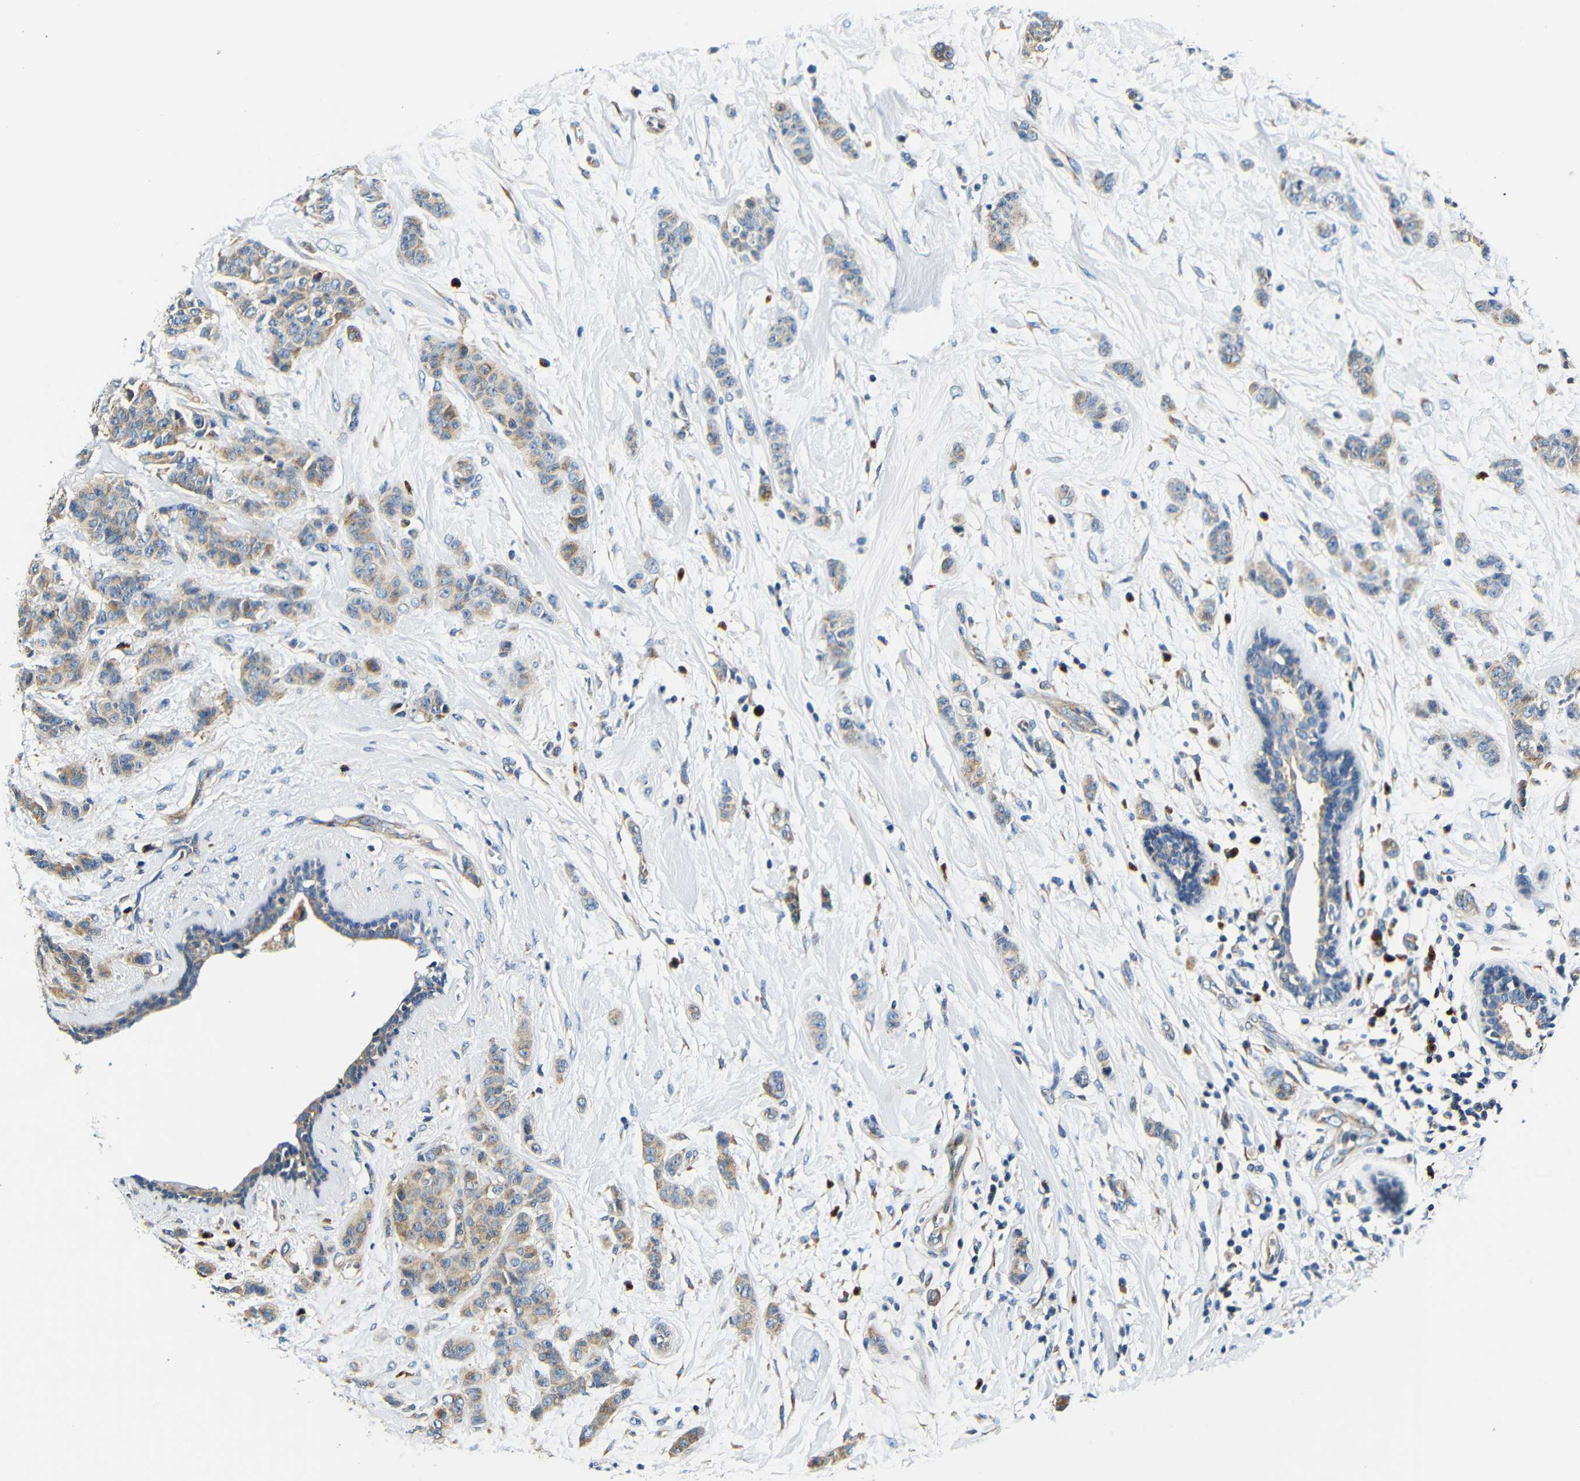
{"staining": {"intensity": "weak", "quantity": ">75%", "location": "cytoplasmic/membranous"}, "tissue": "breast cancer", "cell_type": "Tumor cells", "image_type": "cancer", "snomed": [{"axis": "morphology", "description": "Normal tissue, NOS"}, {"axis": "morphology", "description": "Duct carcinoma"}, {"axis": "topography", "description": "Breast"}], "caption": "Breast cancer stained with immunohistochemistry exhibits weak cytoplasmic/membranous expression in approximately >75% of tumor cells.", "gene": "USO1", "patient": {"sex": "female", "age": 40}}